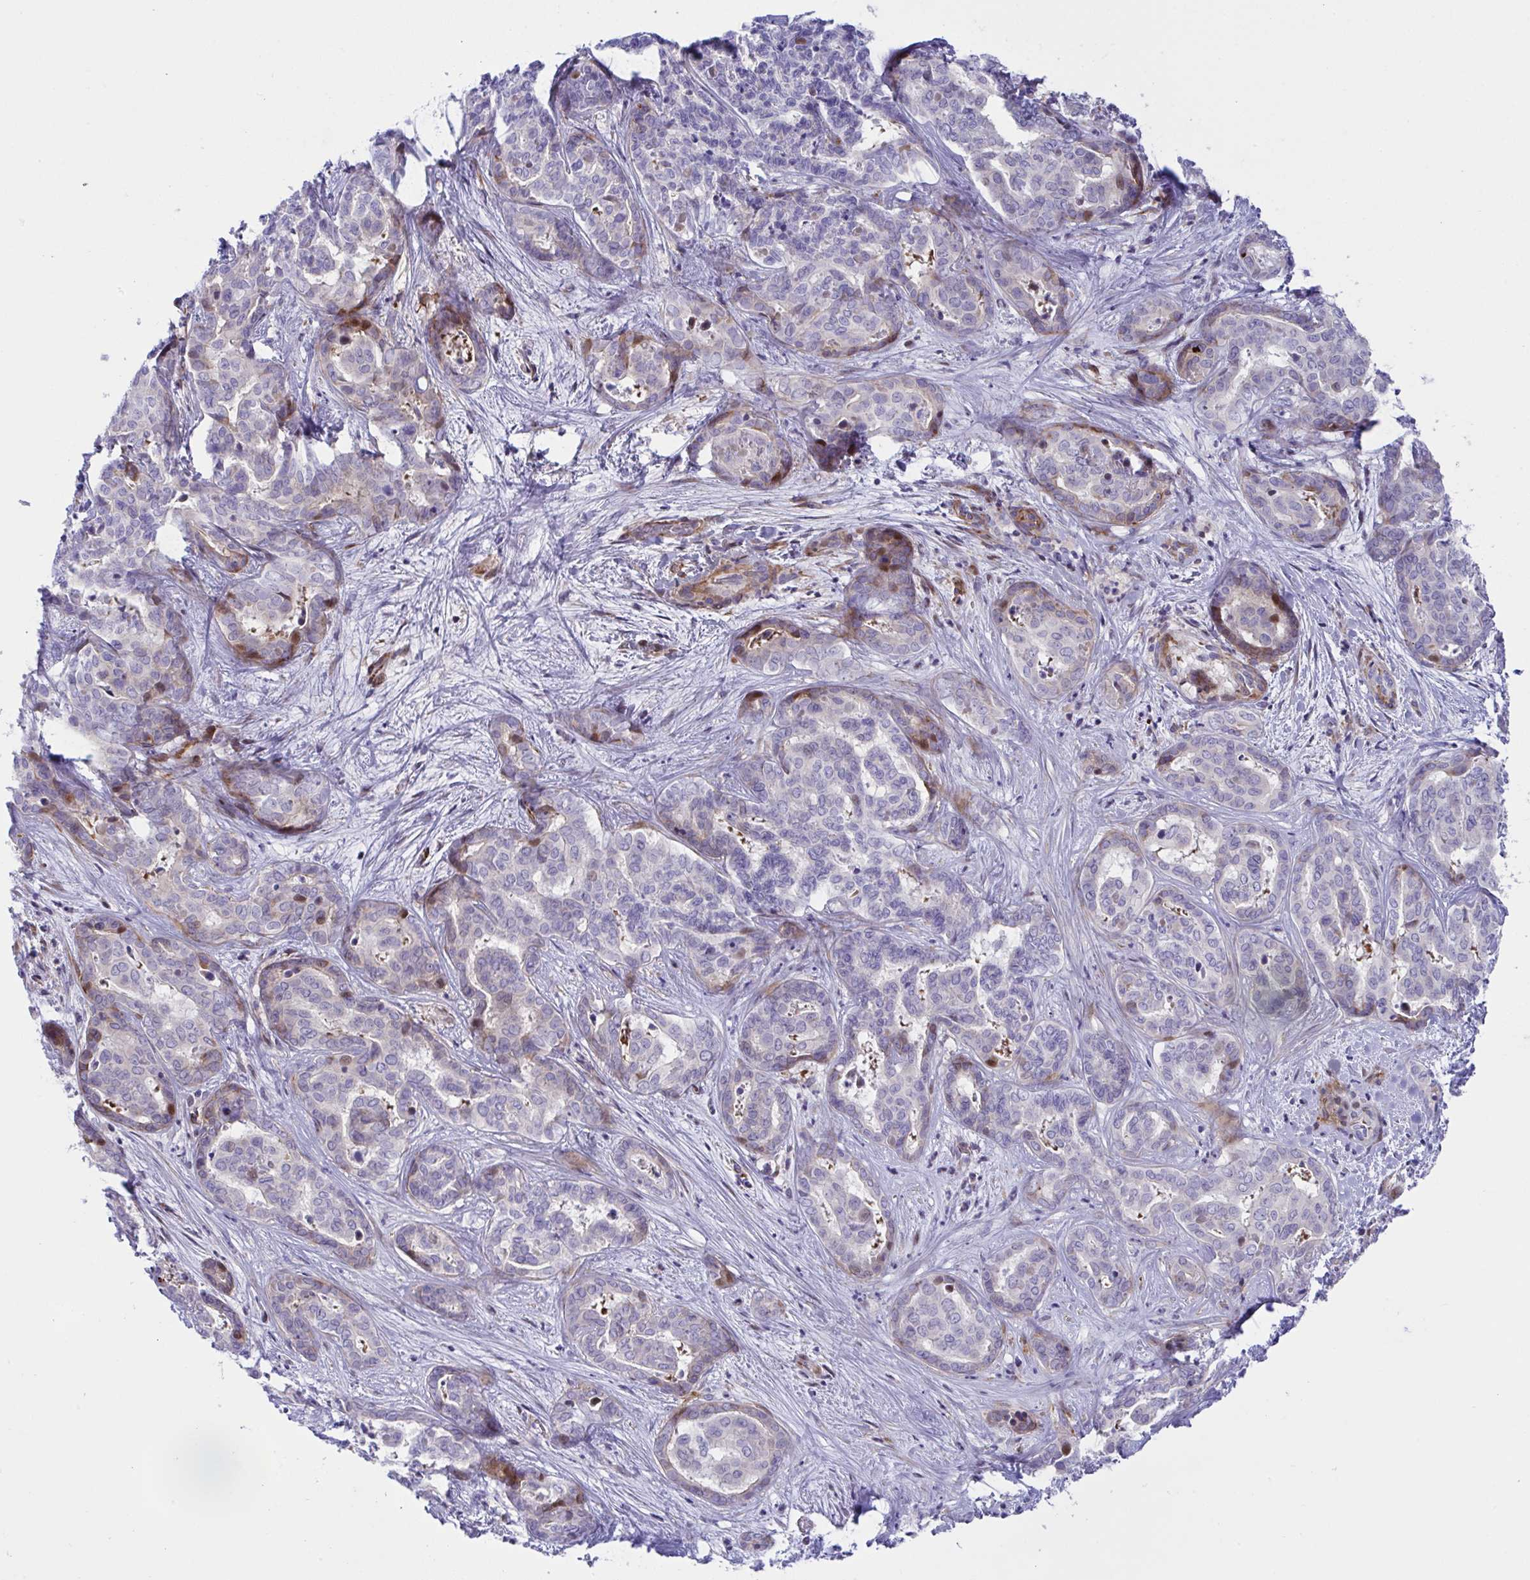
{"staining": {"intensity": "moderate", "quantity": "<25%", "location": "cytoplasmic/membranous,nuclear"}, "tissue": "liver cancer", "cell_type": "Tumor cells", "image_type": "cancer", "snomed": [{"axis": "morphology", "description": "Cholangiocarcinoma"}, {"axis": "topography", "description": "Liver"}], "caption": "A low amount of moderate cytoplasmic/membranous and nuclear expression is appreciated in about <25% of tumor cells in liver cancer (cholangiocarcinoma) tissue.", "gene": "ZNF713", "patient": {"sex": "female", "age": 64}}